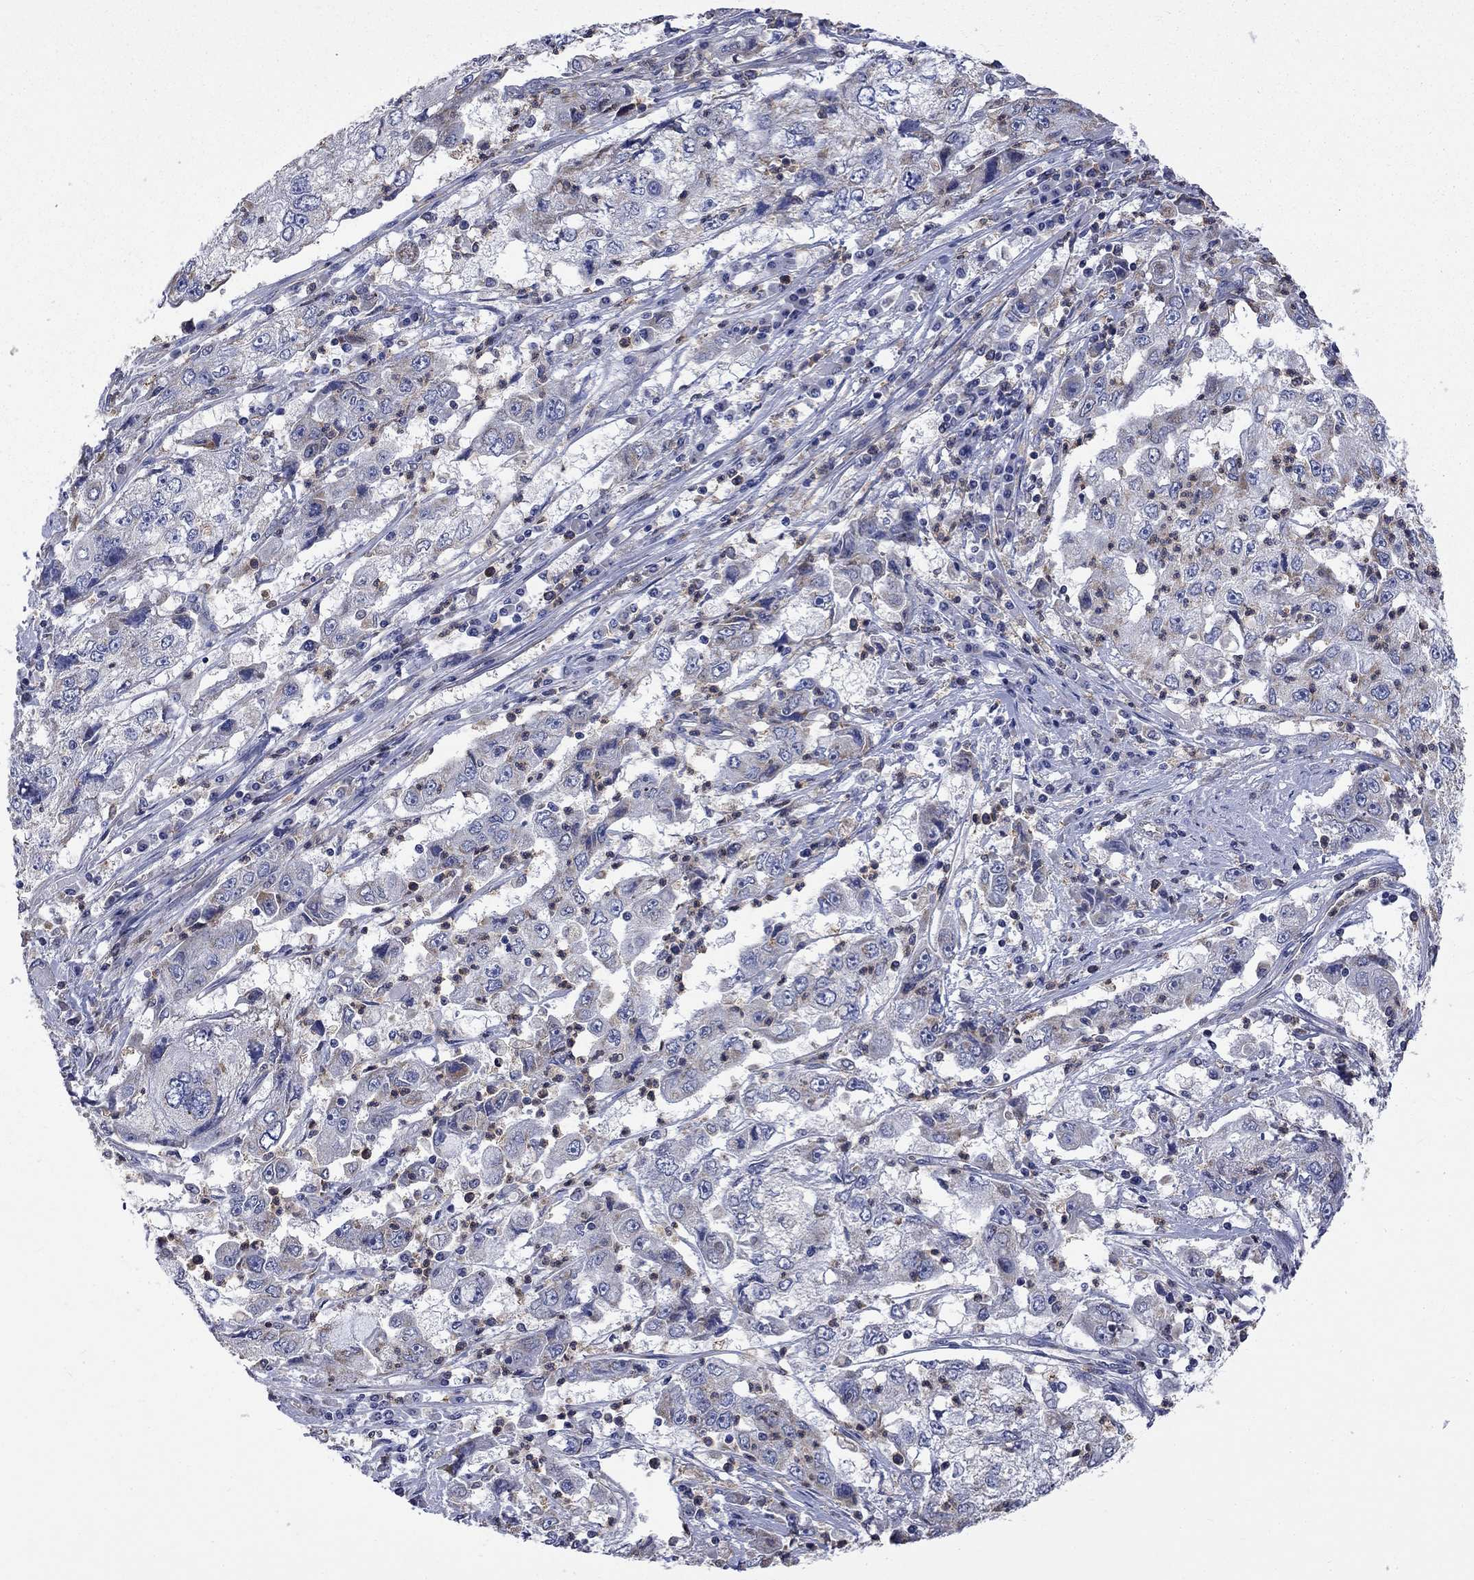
{"staining": {"intensity": "negative", "quantity": "none", "location": "none"}, "tissue": "cervical cancer", "cell_type": "Tumor cells", "image_type": "cancer", "snomed": [{"axis": "morphology", "description": "Squamous cell carcinoma, NOS"}, {"axis": "topography", "description": "Cervix"}], "caption": "Histopathology image shows no protein positivity in tumor cells of cervical cancer tissue. (DAB (3,3'-diaminobenzidine) IHC, high magnification).", "gene": "CAMKK2", "patient": {"sex": "female", "age": 36}}